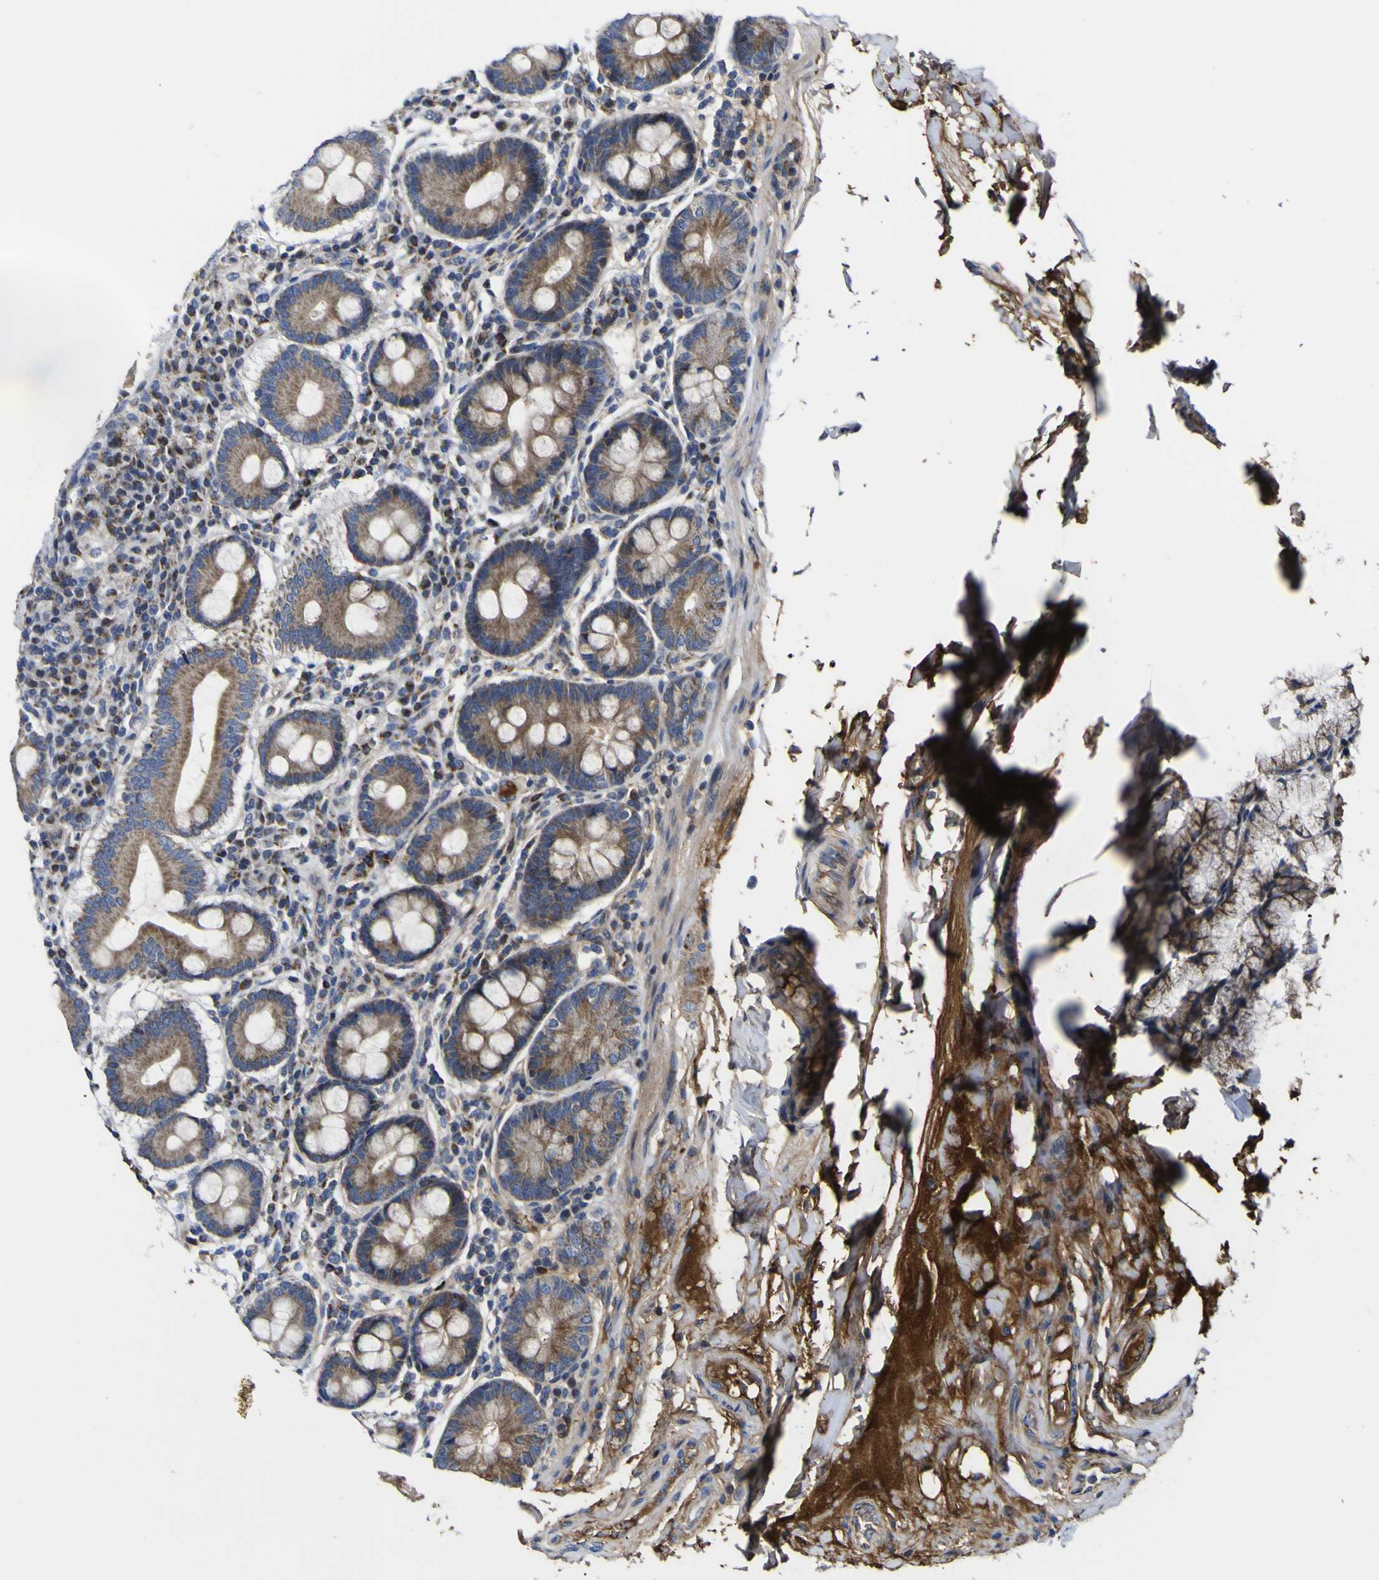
{"staining": {"intensity": "strong", "quantity": ">75%", "location": "cytoplasmic/membranous"}, "tissue": "duodenum", "cell_type": "Glandular cells", "image_type": "normal", "snomed": [{"axis": "morphology", "description": "Normal tissue, NOS"}, {"axis": "topography", "description": "Duodenum"}], "caption": "The immunohistochemical stain shows strong cytoplasmic/membranous staining in glandular cells of normal duodenum.", "gene": "CCDC90B", "patient": {"sex": "male", "age": 50}}